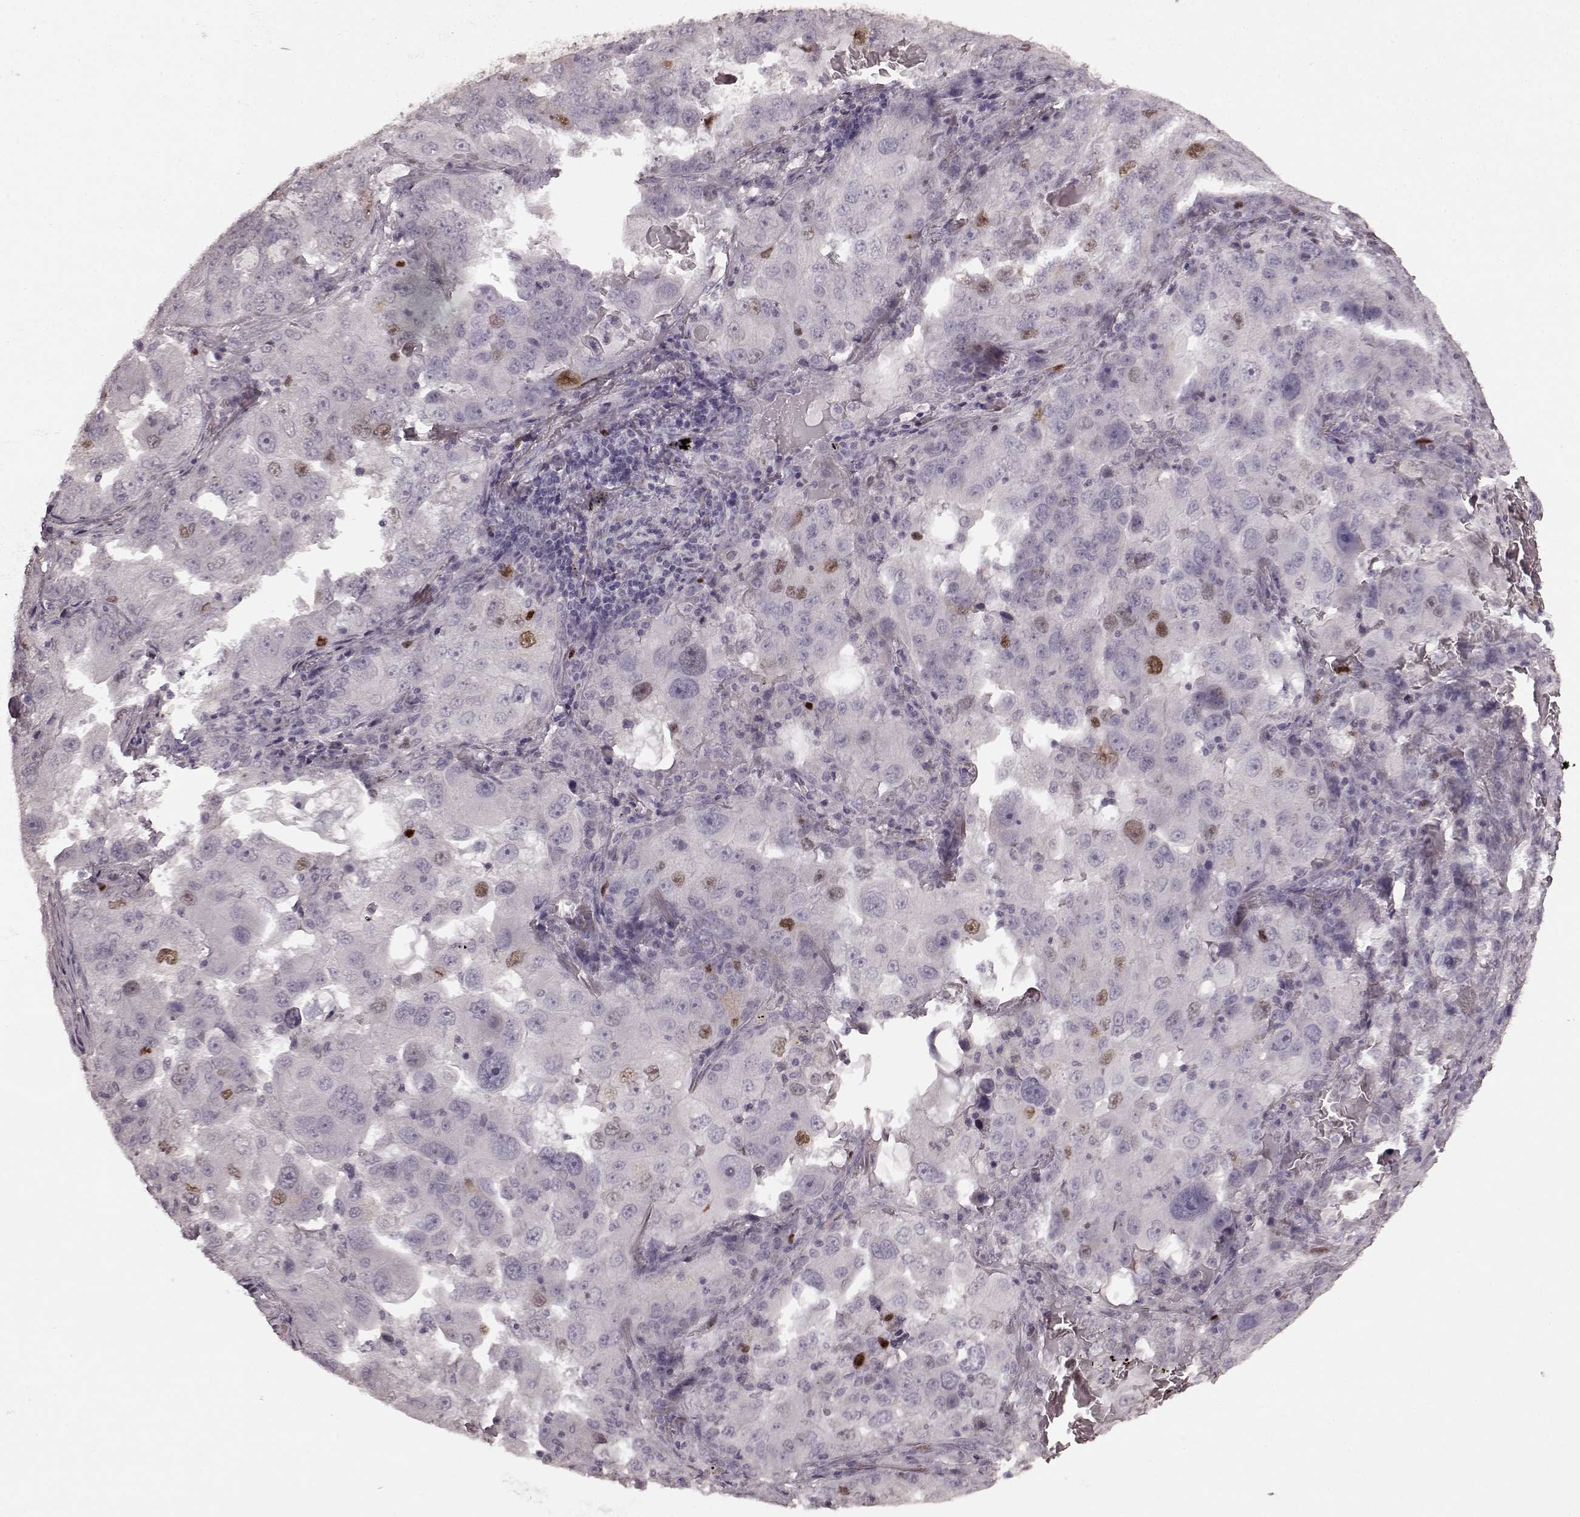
{"staining": {"intensity": "moderate", "quantity": "<25%", "location": "nuclear"}, "tissue": "lung cancer", "cell_type": "Tumor cells", "image_type": "cancer", "snomed": [{"axis": "morphology", "description": "Adenocarcinoma, NOS"}, {"axis": "topography", "description": "Lung"}], "caption": "Protein staining reveals moderate nuclear staining in about <25% of tumor cells in lung cancer.", "gene": "CCNA2", "patient": {"sex": "female", "age": 61}}